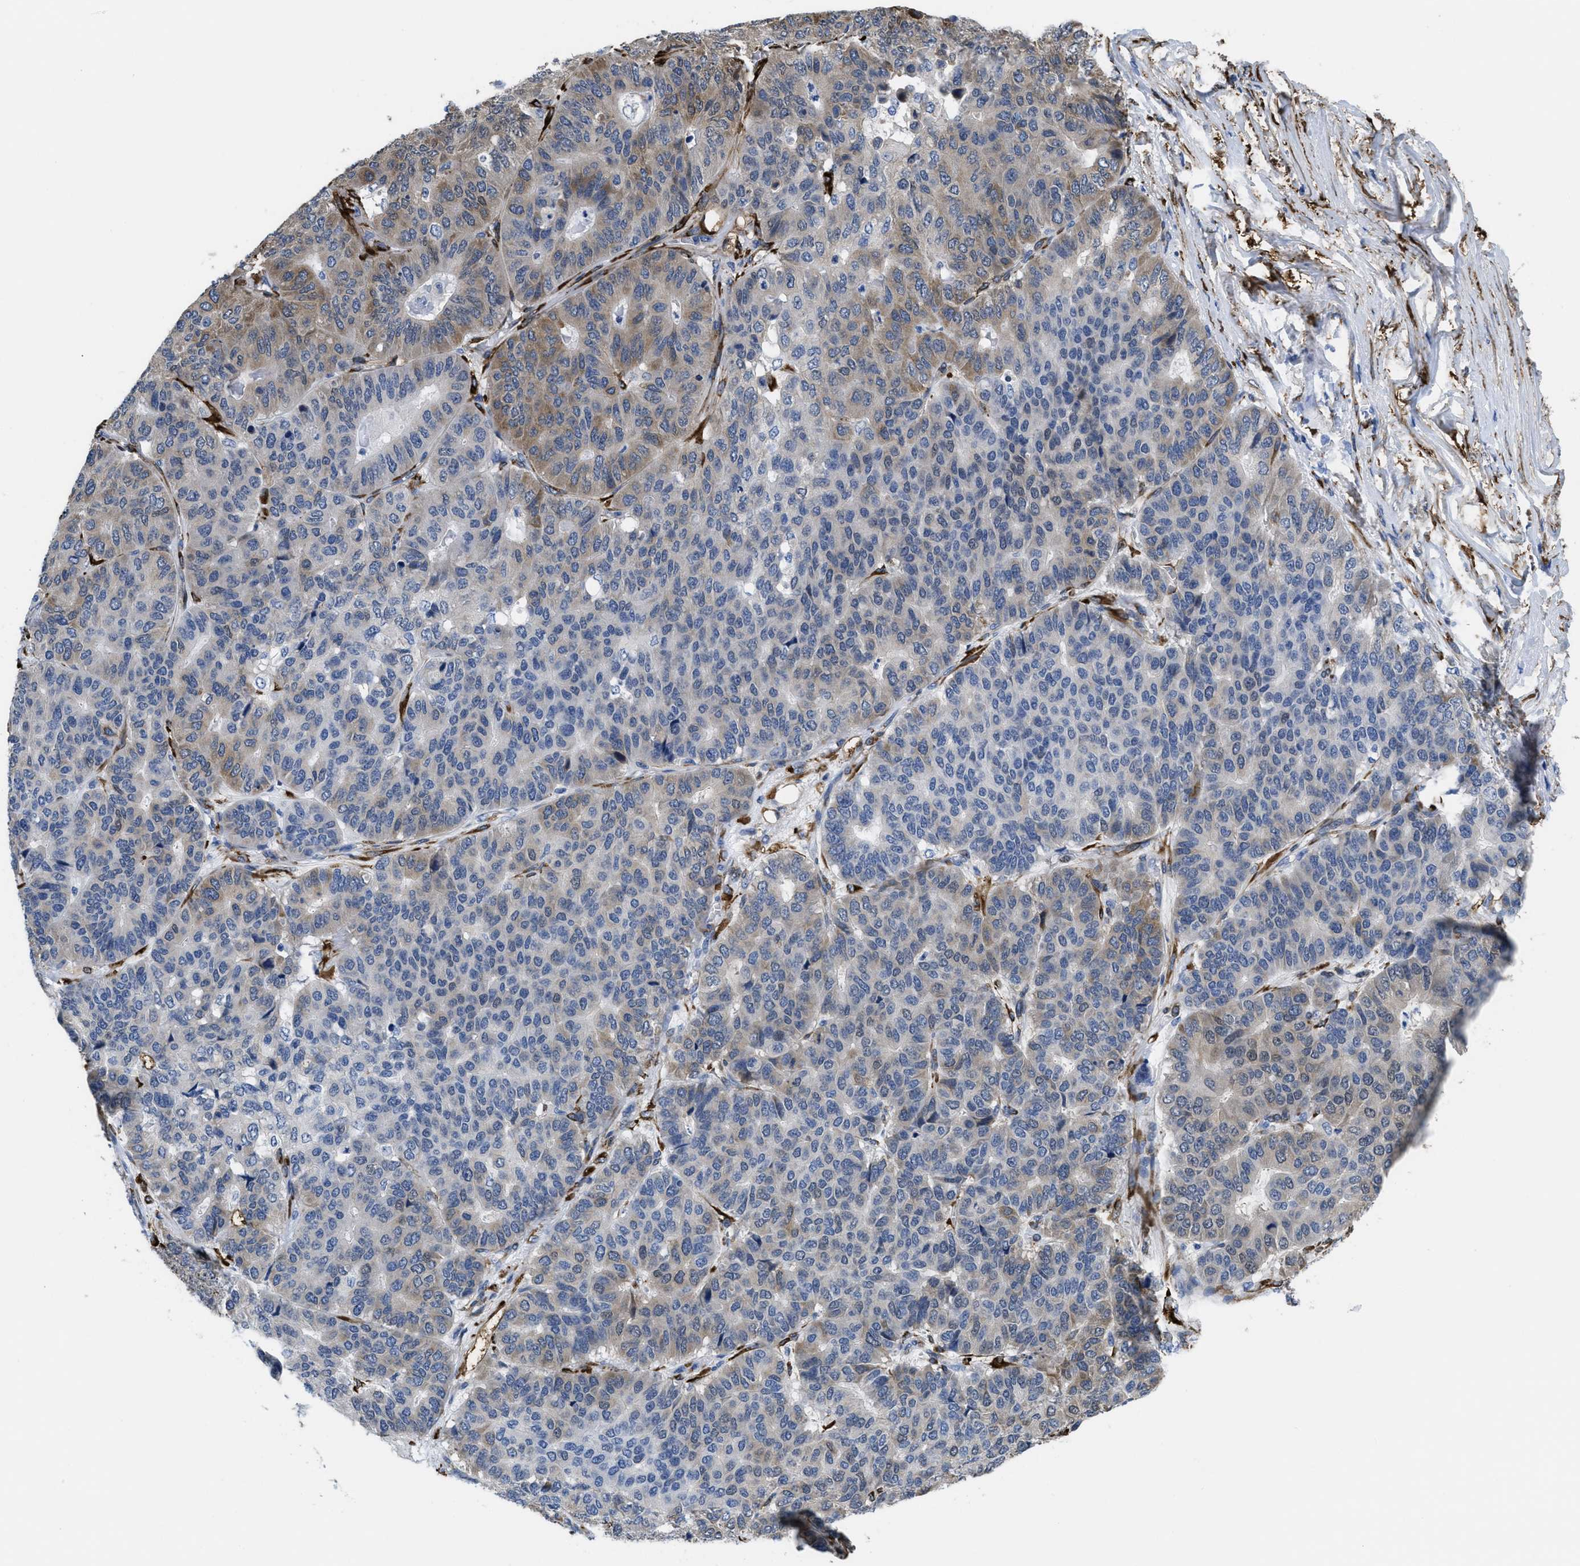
{"staining": {"intensity": "moderate", "quantity": "25%-75%", "location": "cytoplasmic/membranous"}, "tissue": "pancreatic cancer", "cell_type": "Tumor cells", "image_type": "cancer", "snomed": [{"axis": "morphology", "description": "Adenocarcinoma, NOS"}, {"axis": "topography", "description": "Pancreas"}], "caption": "Pancreatic cancer (adenocarcinoma) stained with DAB IHC displays medium levels of moderate cytoplasmic/membranous expression in approximately 25%-75% of tumor cells. (brown staining indicates protein expression, while blue staining denotes nuclei).", "gene": "SQLE", "patient": {"sex": "male", "age": 50}}